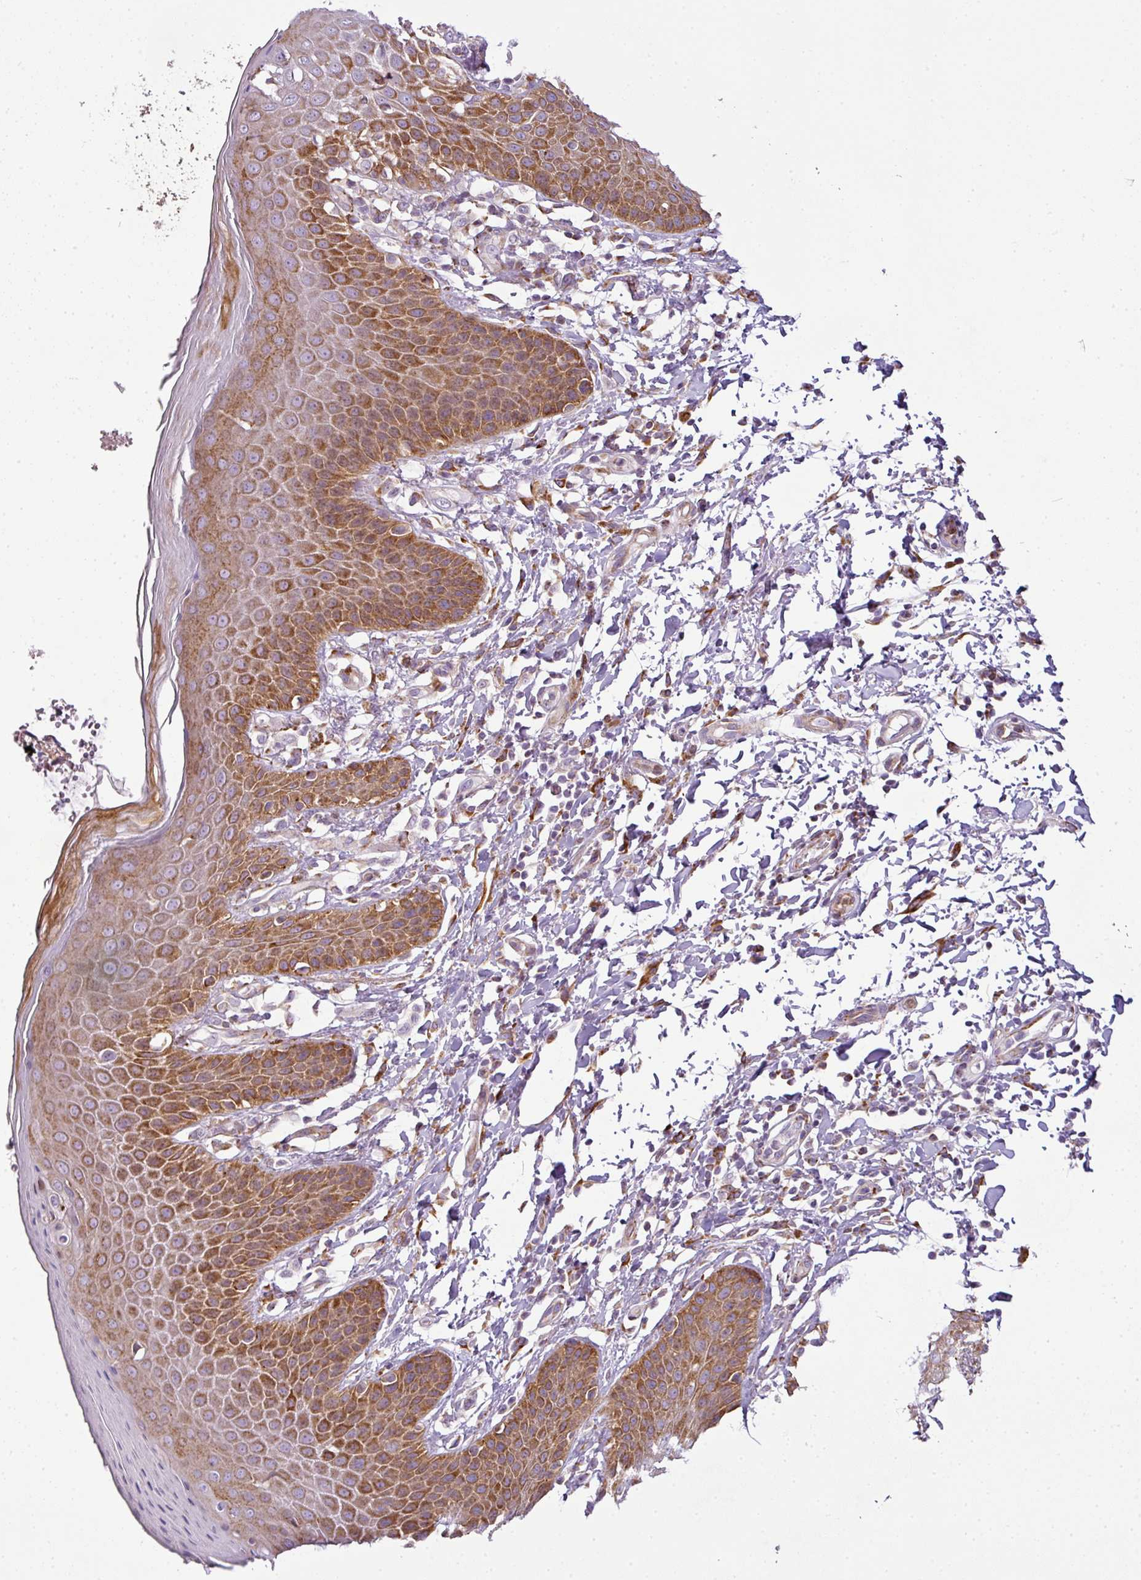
{"staining": {"intensity": "strong", "quantity": ">75%", "location": "cytoplasmic/membranous"}, "tissue": "skin", "cell_type": "Epidermal cells", "image_type": "normal", "snomed": [{"axis": "morphology", "description": "Normal tissue, NOS"}, {"axis": "topography", "description": "Peripheral nerve tissue"}], "caption": "Immunohistochemistry (IHC) of benign human skin demonstrates high levels of strong cytoplasmic/membranous positivity in approximately >75% of epidermal cells.", "gene": "ANKRD18A", "patient": {"sex": "male", "age": 51}}